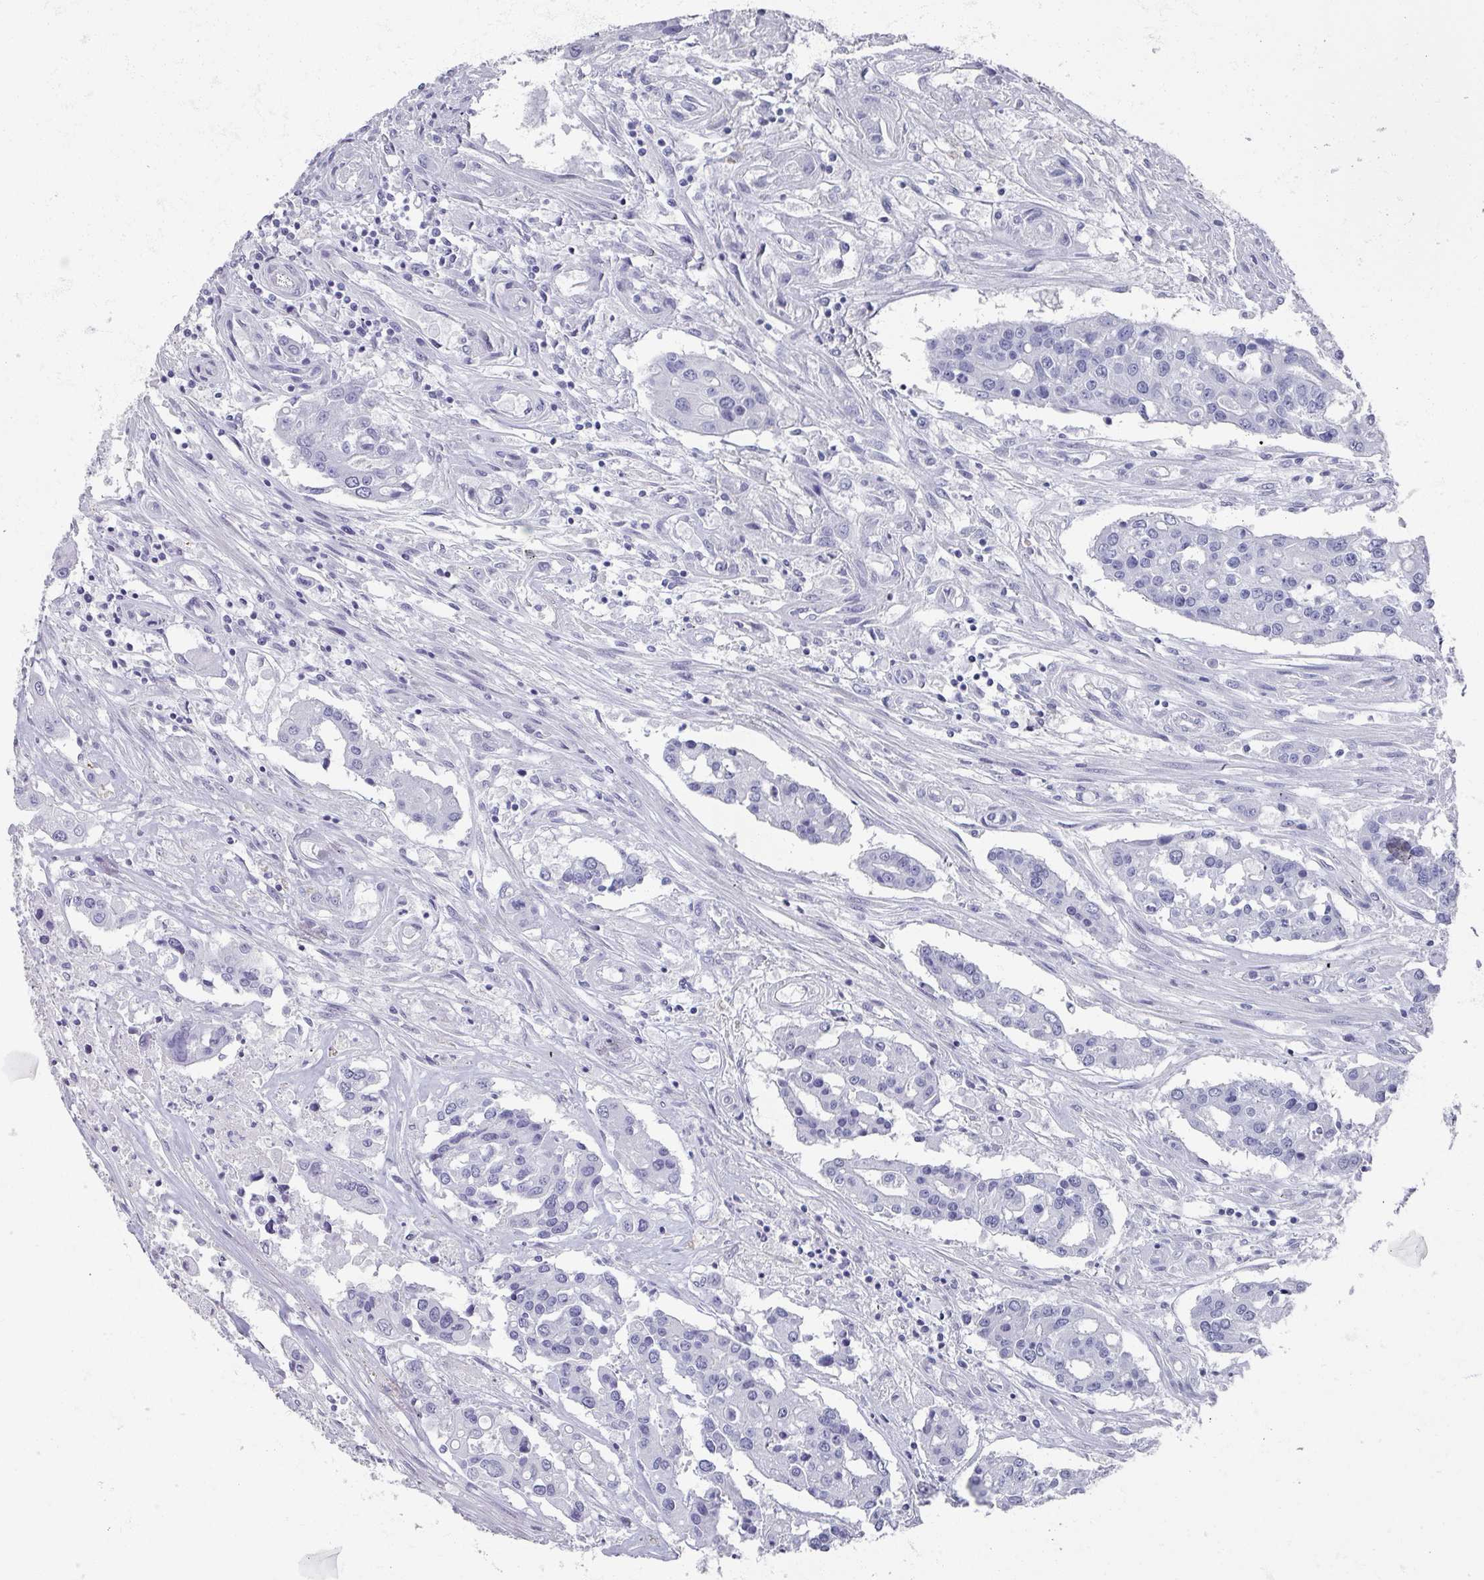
{"staining": {"intensity": "negative", "quantity": "none", "location": "none"}, "tissue": "colorectal cancer", "cell_type": "Tumor cells", "image_type": "cancer", "snomed": [{"axis": "morphology", "description": "Adenocarcinoma, NOS"}, {"axis": "topography", "description": "Colon"}], "caption": "There is no significant staining in tumor cells of colorectal cancer (adenocarcinoma).", "gene": "OMG", "patient": {"sex": "male", "age": 77}}